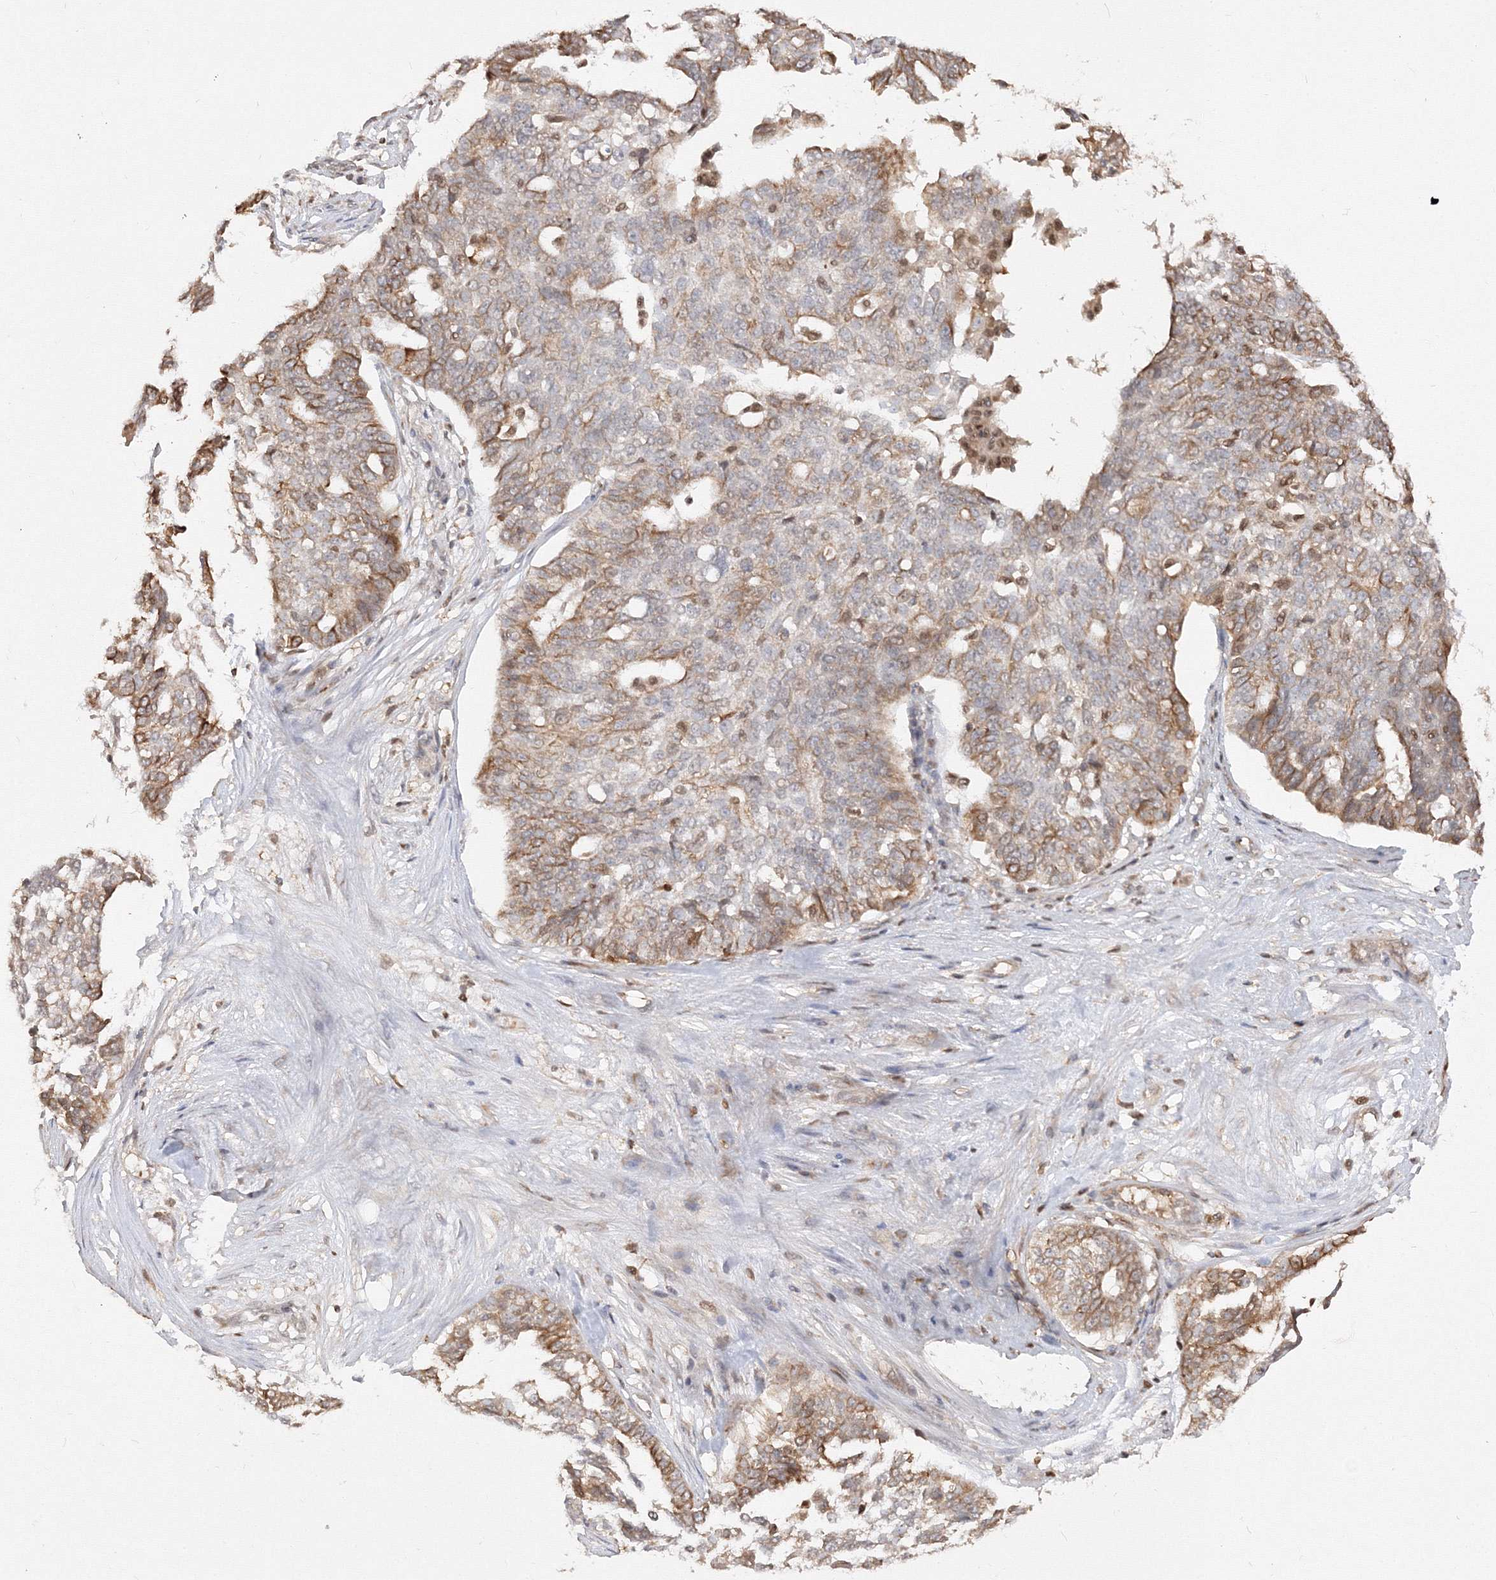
{"staining": {"intensity": "moderate", "quantity": "<25%", "location": "cytoplasmic/membranous"}, "tissue": "ovarian cancer", "cell_type": "Tumor cells", "image_type": "cancer", "snomed": [{"axis": "morphology", "description": "Cystadenocarcinoma, serous, NOS"}, {"axis": "topography", "description": "Ovary"}], "caption": "A high-resolution photomicrograph shows immunohistochemistry (IHC) staining of ovarian cancer (serous cystadenocarcinoma), which displays moderate cytoplasmic/membranous staining in about <25% of tumor cells.", "gene": "TMEM50B", "patient": {"sex": "female", "age": 59}}